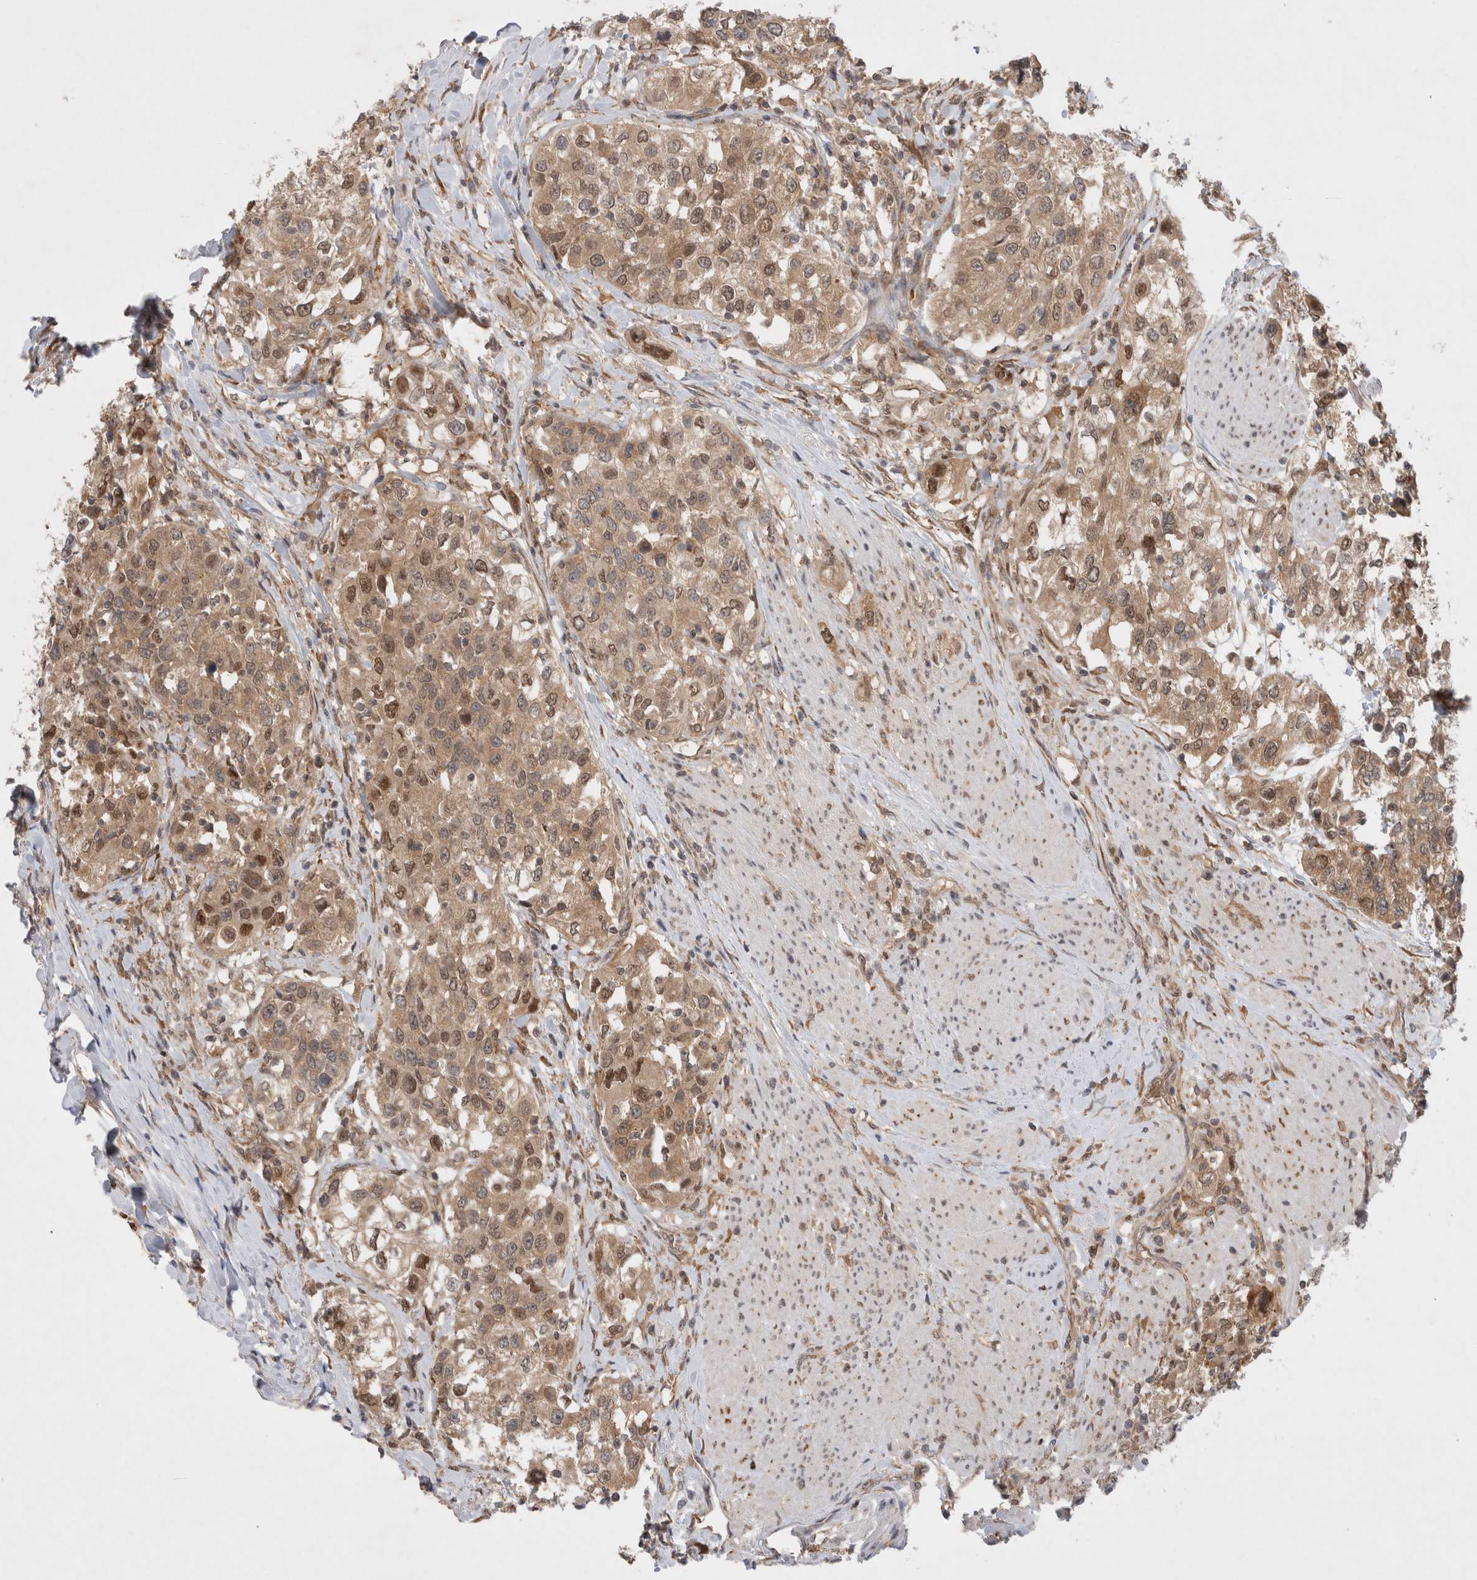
{"staining": {"intensity": "moderate", "quantity": ">75%", "location": "cytoplasmic/membranous,nuclear"}, "tissue": "urothelial cancer", "cell_type": "Tumor cells", "image_type": "cancer", "snomed": [{"axis": "morphology", "description": "Urothelial carcinoma, High grade"}, {"axis": "topography", "description": "Urinary bladder"}], "caption": "High-magnification brightfield microscopy of urothelial cancer stained with DAB (3,3'-diaminobenzidine) (brown) and counterstained with hematoxylin (blue). tumor cells exhibit moderate cytoplasmic/membranous and nuclear expression is present in about>75% of cells.", "gene": "EIF3E", "patient": {"sex": "female", "age": 80}}